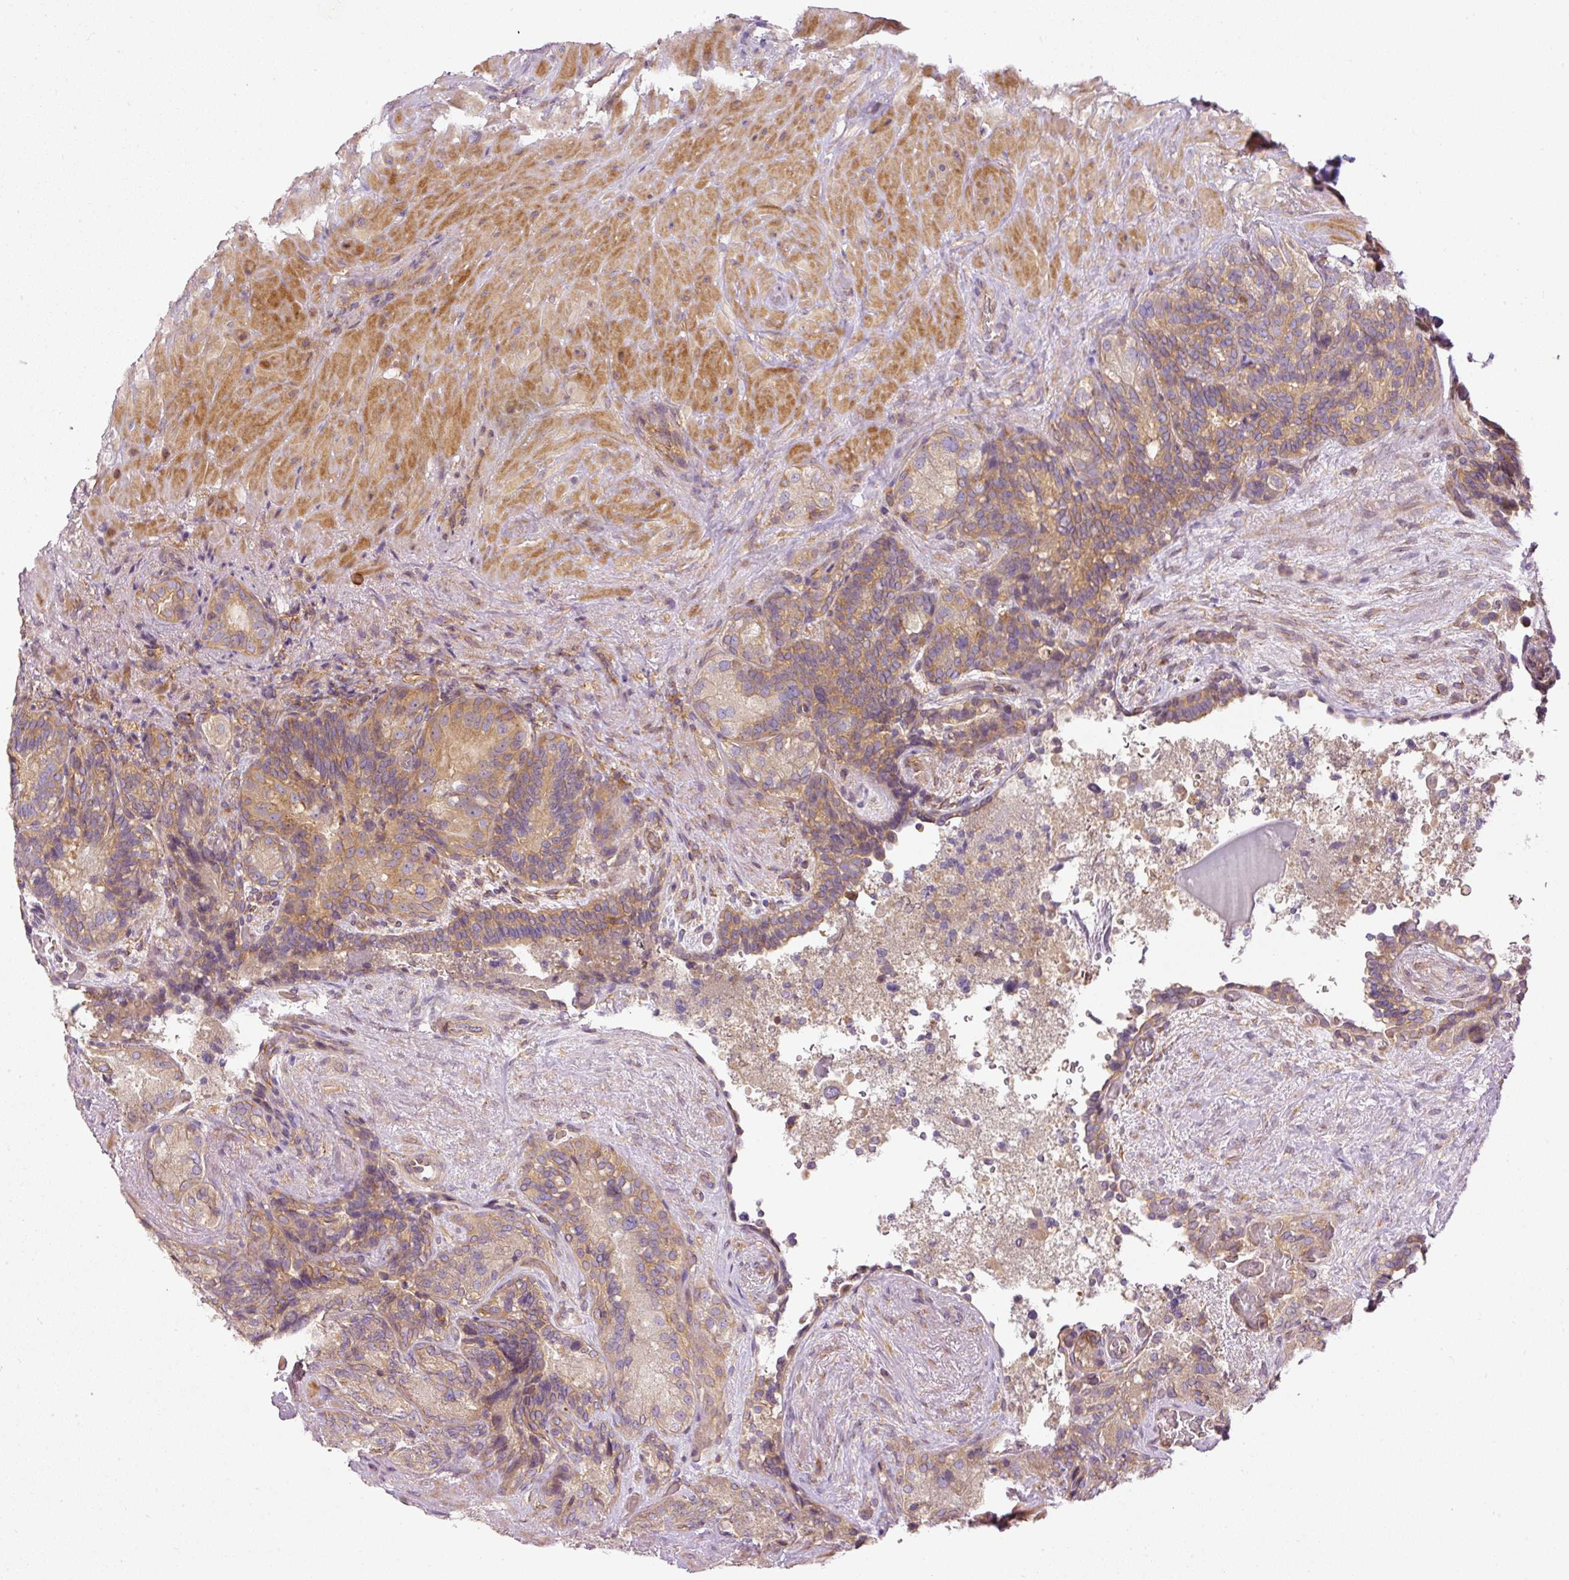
{"staining": {"intensity": "moderate", "quantity": ">75%", "location": "cytoplasmic/membranous"}, "tissue": "seminal vesicle", "cell_type": "Glandular cells", "image_type": "normal", "snomed": [{"axis": "morphology", "description": "Normal tissue, NOS"}, {"axis": "topography", "description": "Seminal veicle"}], "caption": "IHC of normal seminal vesicle reveals medium levels of moderate cytoplasmic/membranous expression in approximately >75% of glandular cells.", "gene": "TBC1D2B", "patient": {"sex": "male", "age": 69}}